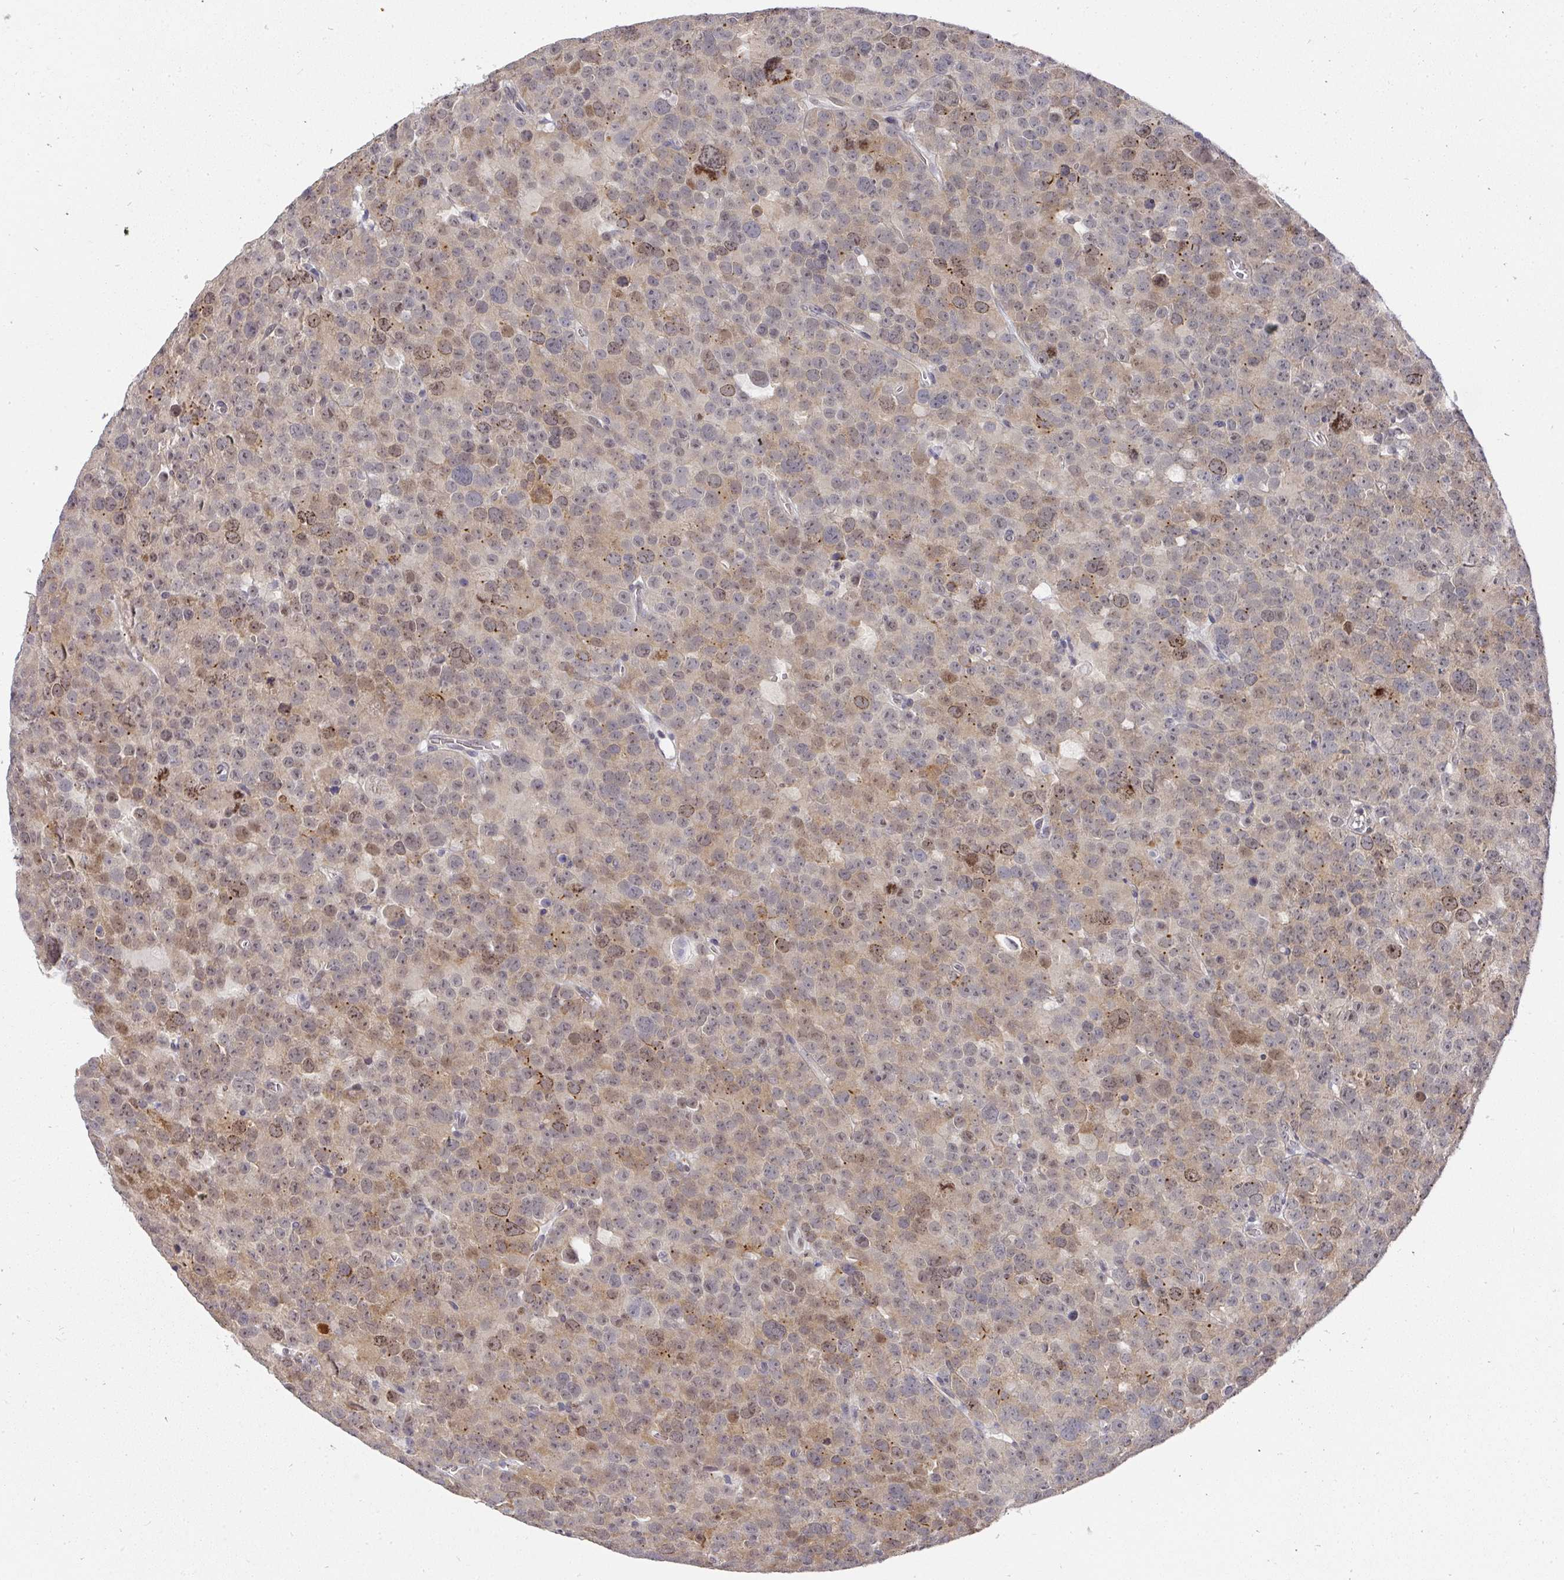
{"staining": {"intensity": "moderate", "quantity": "<25%", "location": "cytoplasmic/membranous,nuclear"}, "tissue": "testis cancer", "cell_type": "Tumor cells", "image_type": "cancer", "snomed": [{"axis": "morphology", "description": "Seminoma, NOS"}, {"axis": "topography", "description": "Testis"}], "caption": "Moderate cytoplasmic/membranous and nuclear staining is seen in approximately <25% of tumor cells in testis cancer (seminoma).", "gene": "C18orf25", "patient": {"sex": "male", "age": 71}}